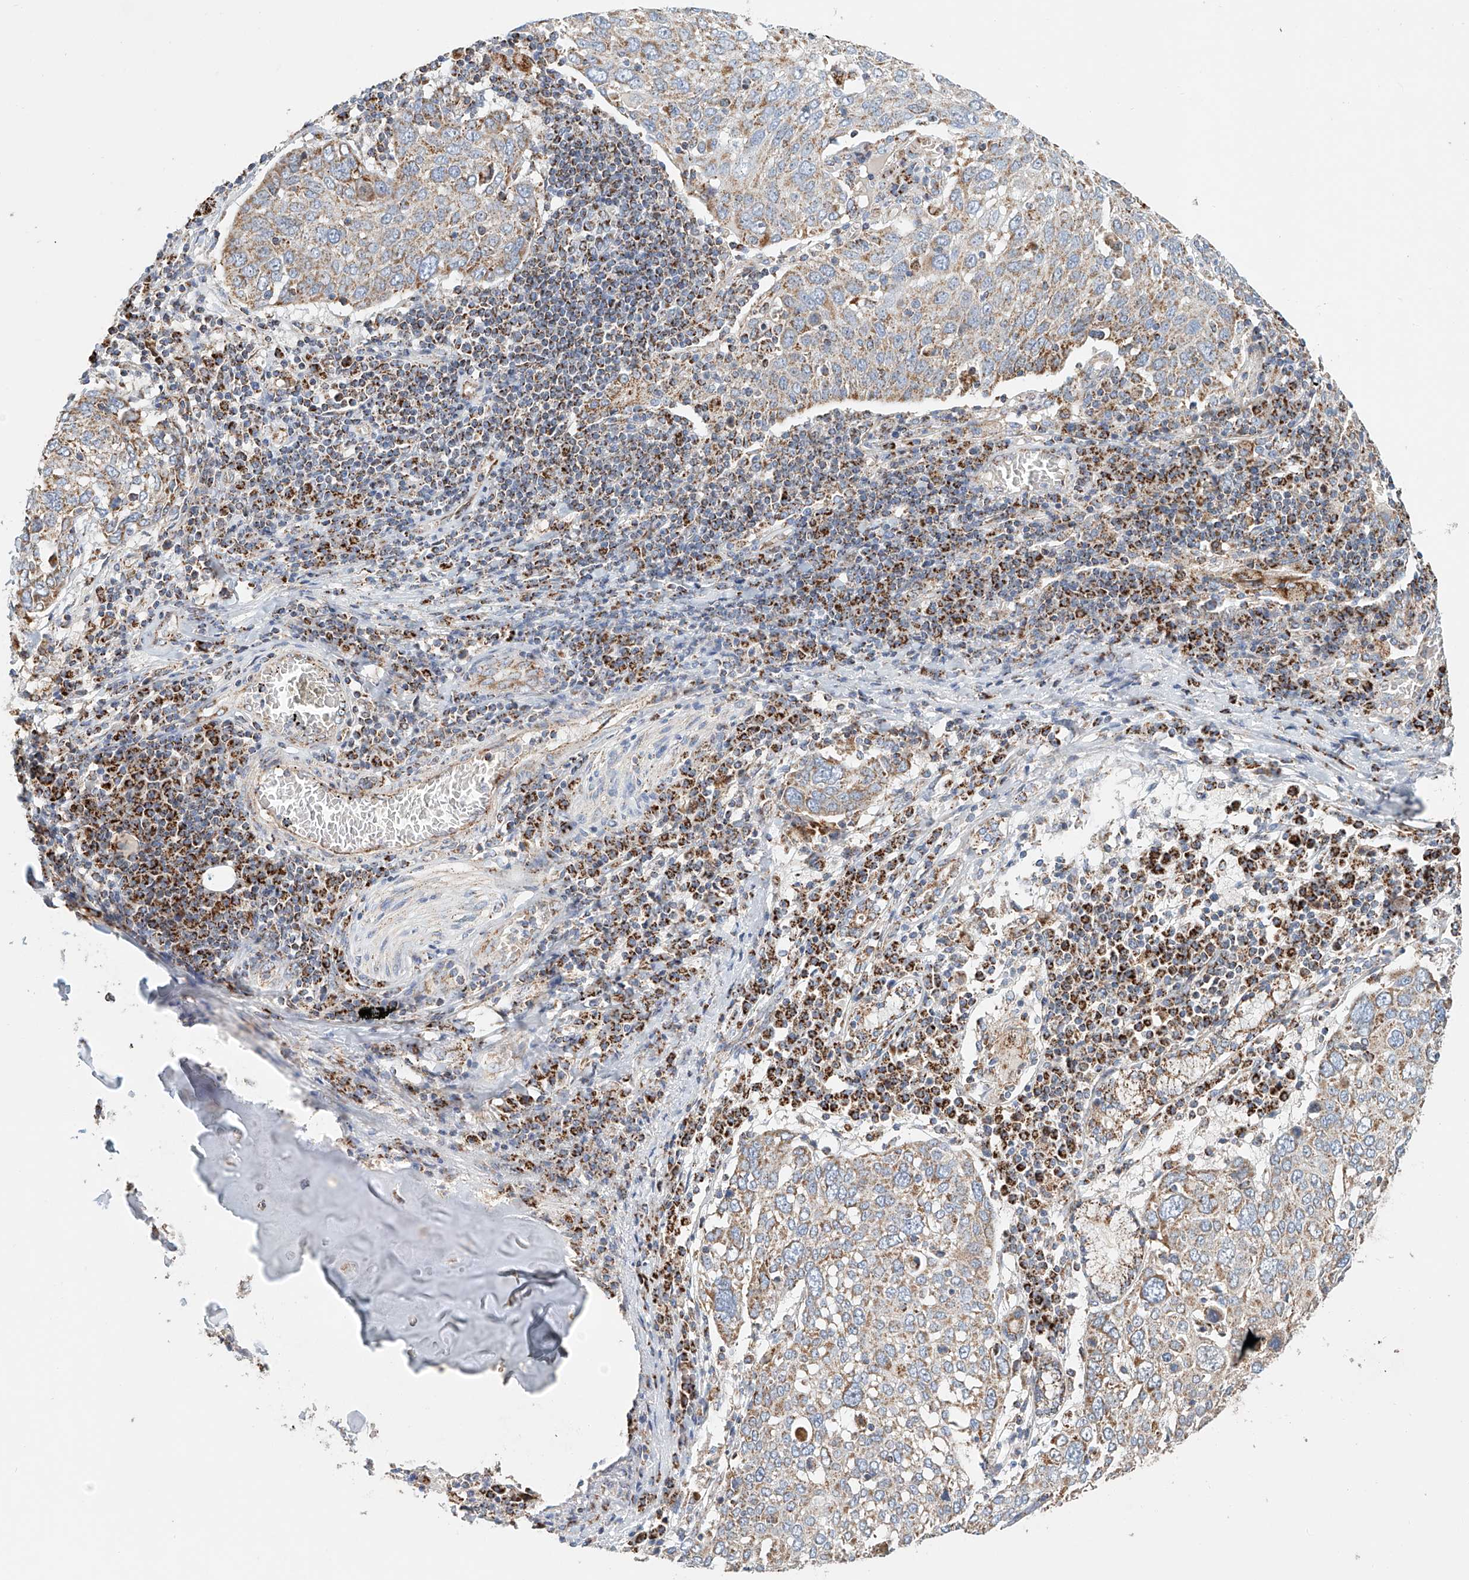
{"staining": {"intensity": "weak", "quantity": ">75%", "location": "cytoplasmic/membranous"}, "tissue": "lung cancer", "cell_type": "Tumor cells", "image_type": "cancer", "snomed": [{"axis": "morphology", "description": "Squamous cell carcinoma, NOS"}, {"axis": "topography", "description": "Lung"}], "caption": "Protein analysis of squamous cell carcinoma (lung) tissue shows weak cytoplasmic/membranous expression in about >75% of tumor cells.", "gene": "MCL1", "patient": {"sex": "male", "age": 65}}